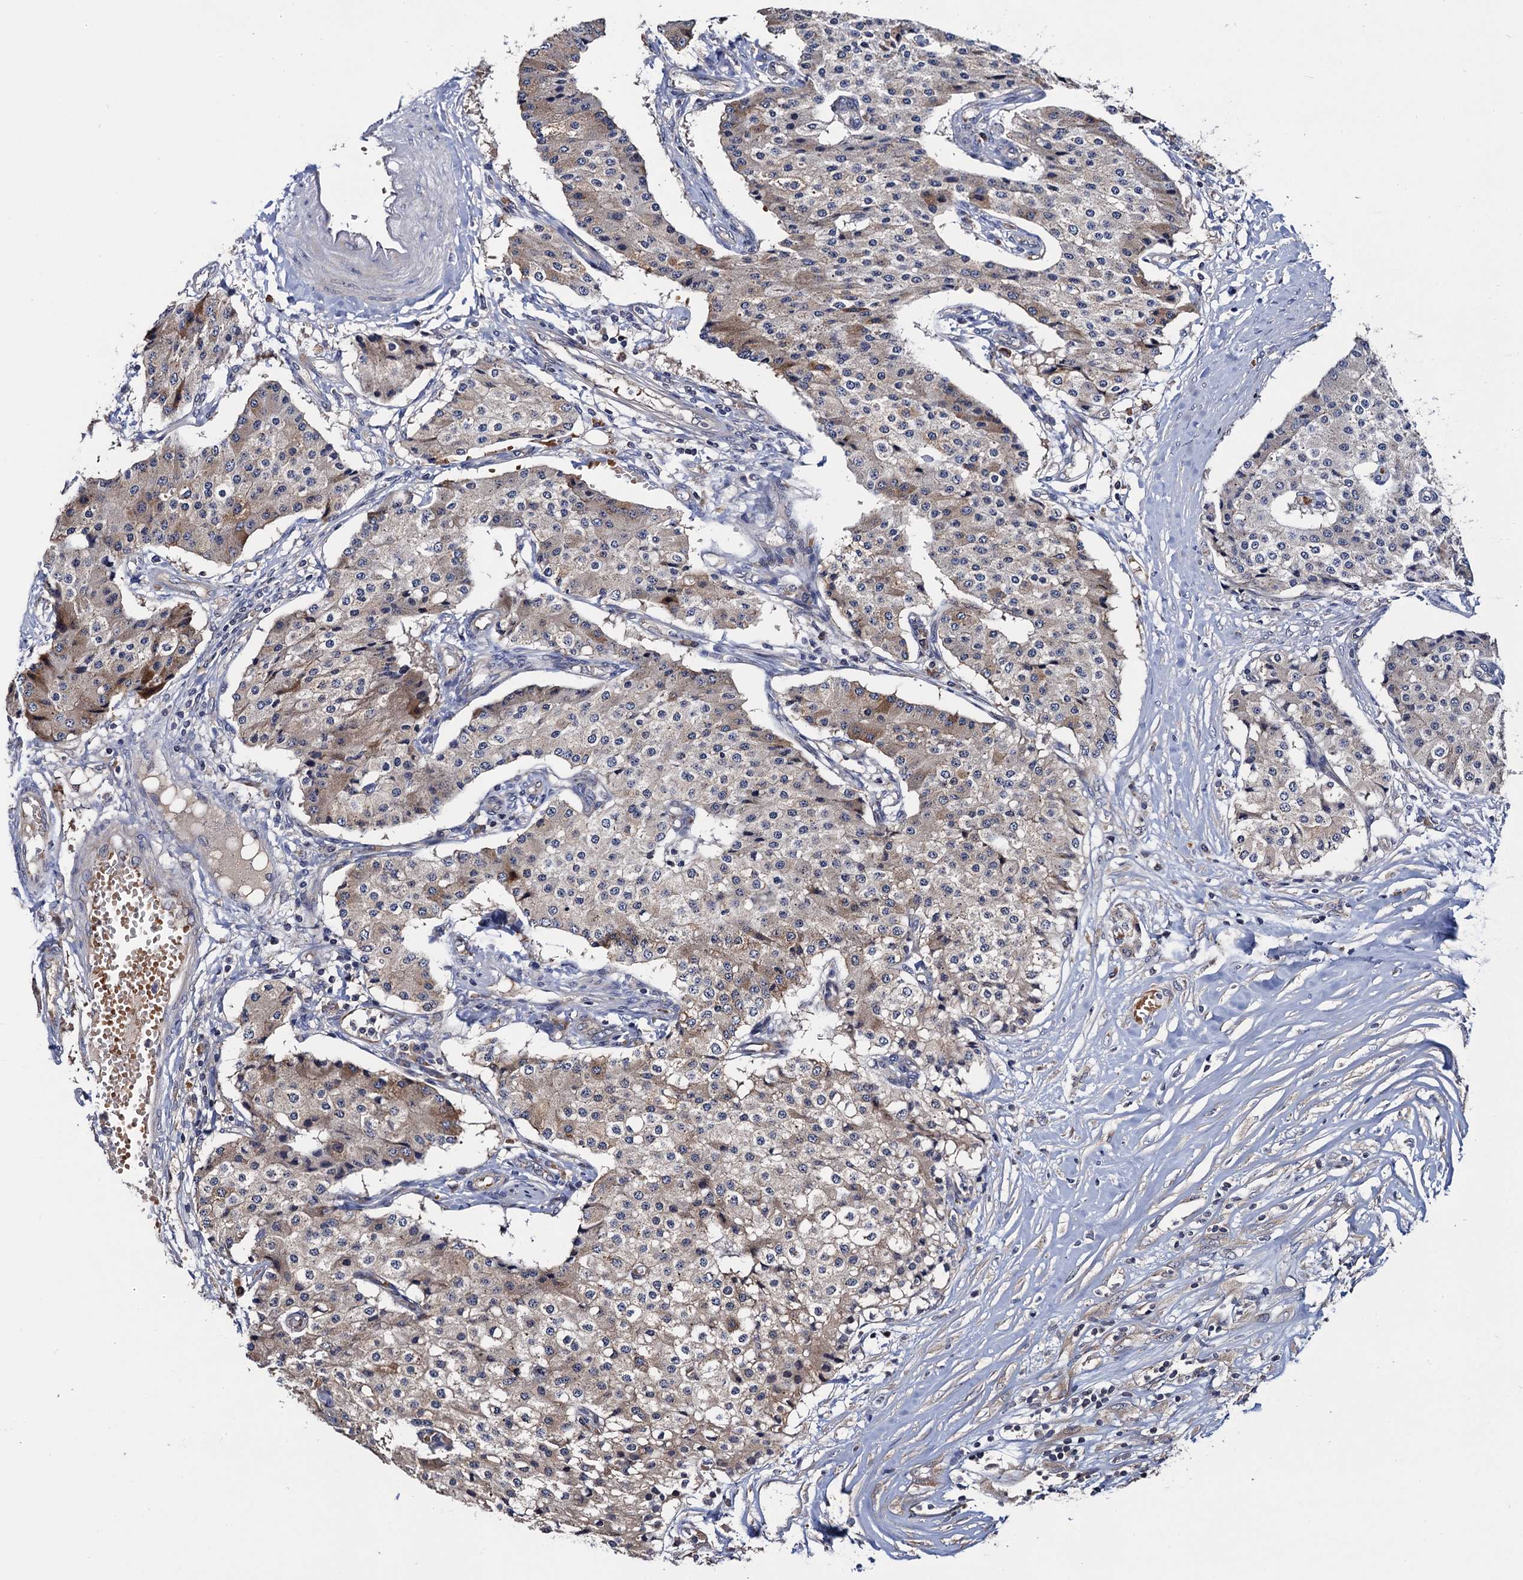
{"staining": {"intensity": "weak", "quantity": "<25%", "location": "cytoplasmic/membranous"}, "tissue": "carcinoid", "cell_type": "Tumor cells", "image_type": "cancer", "snomed": [{"axis": "morphology", "description": "Carcinoid, malignant, NOS"}, {"axis": "topography", "description": "Colon"}], "caption": "DAB immunohistochemical staining of human carcinoid shows no significant positivity in tumor cells.", "gene": "TRMT112", "patient": {"sex": "female", "age": 52}}